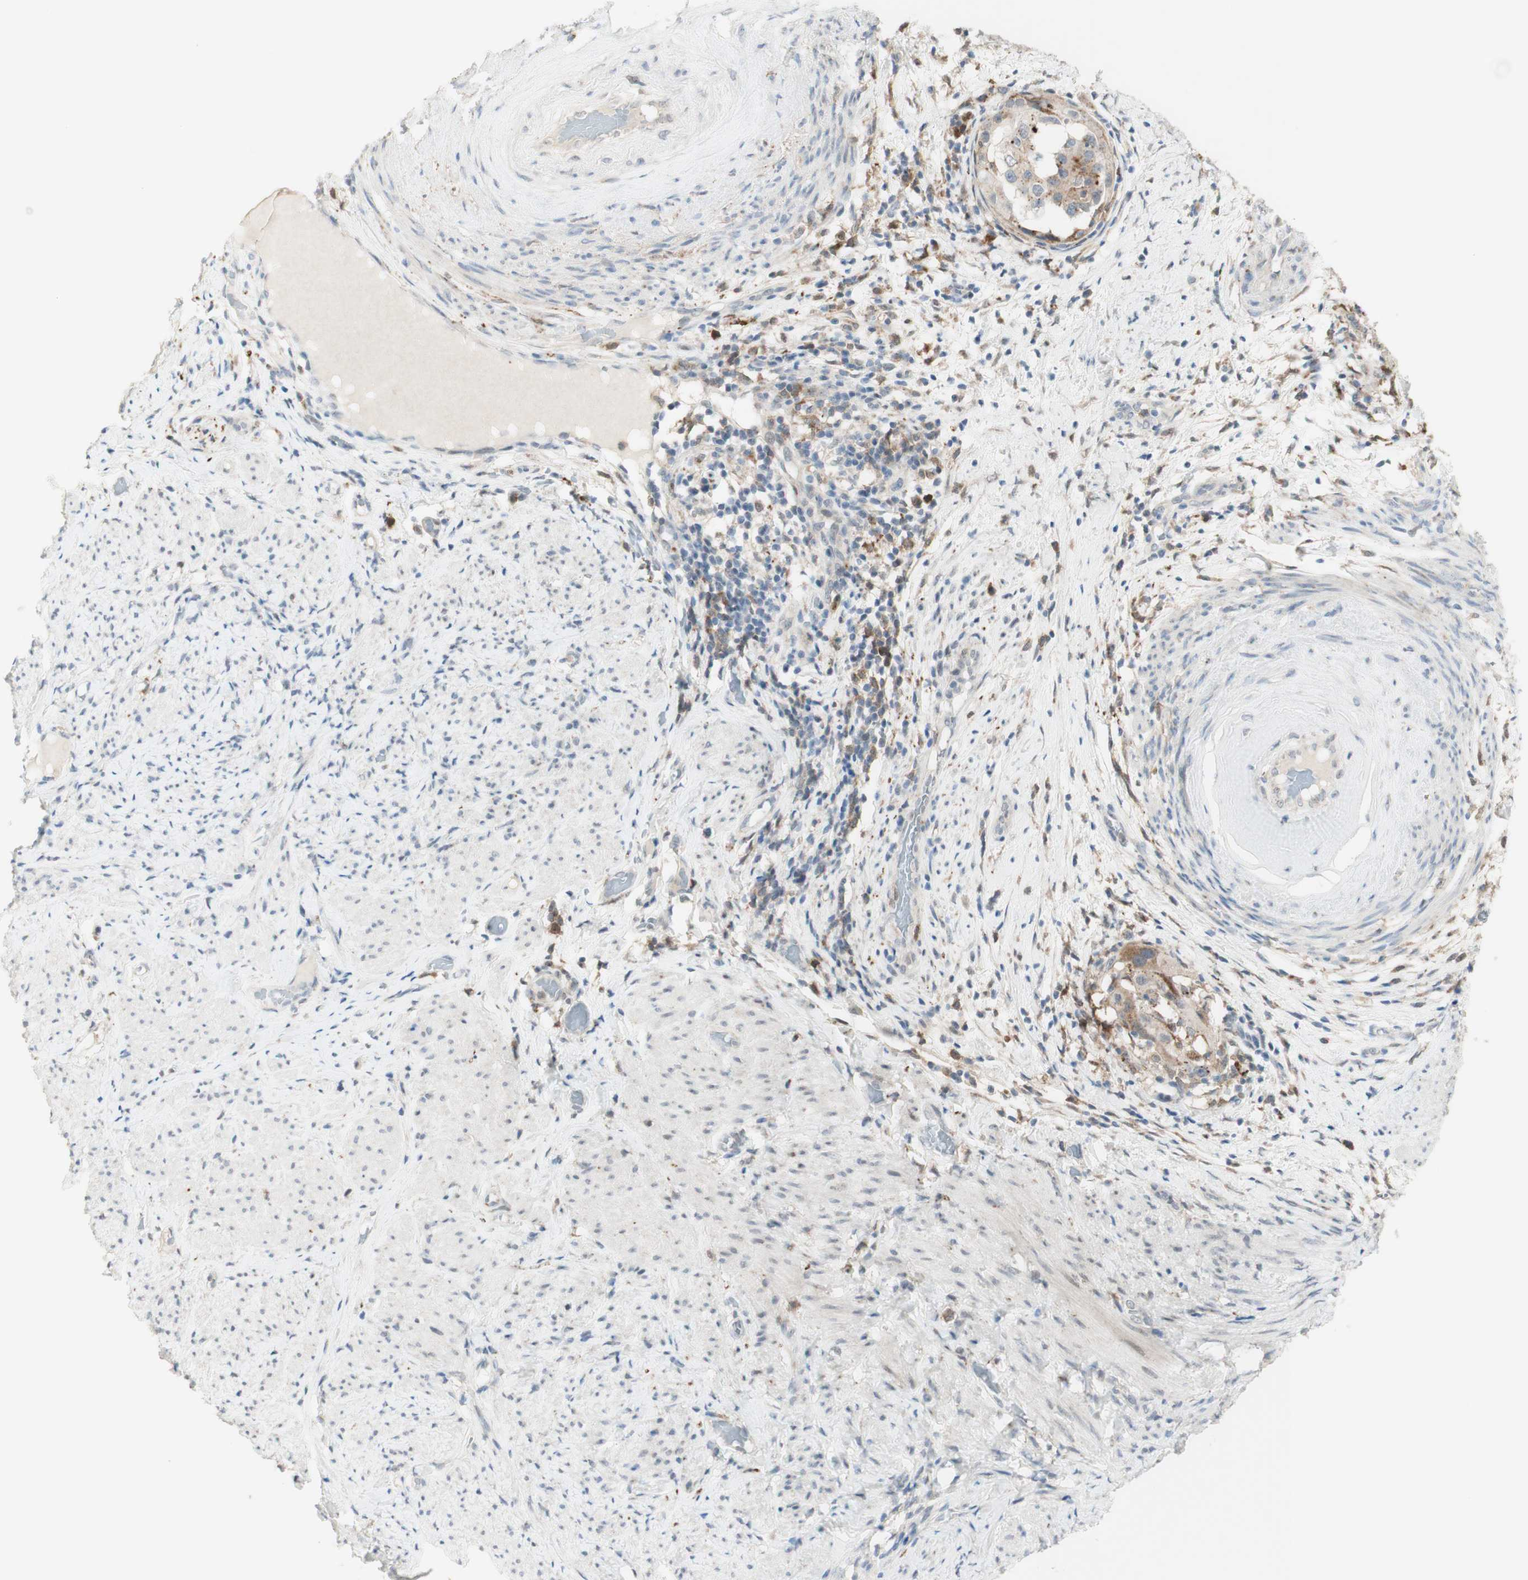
{"staining": {"intensity": "moderate", "quantity": "25%-75%", "location": "cytoplasmic/membranous"}, "tissue": "endometrial cancer", "cell_type": "Tumor cells", "image_type": "cancer", "snomed": [{"axis": "morphology", "description": "Adenocarcinoma, NOS"}, {"axis": "topography", "description": "Endometrium"}], "caption": "Protein expression analysis of human adenocarcinoma (endometrial) reveals moderate cytoplasmic/membranous expression in about 25%-75% of tumor cells.", "gene": "GAPT", "patient": {"sex": "female", "age": 85}}